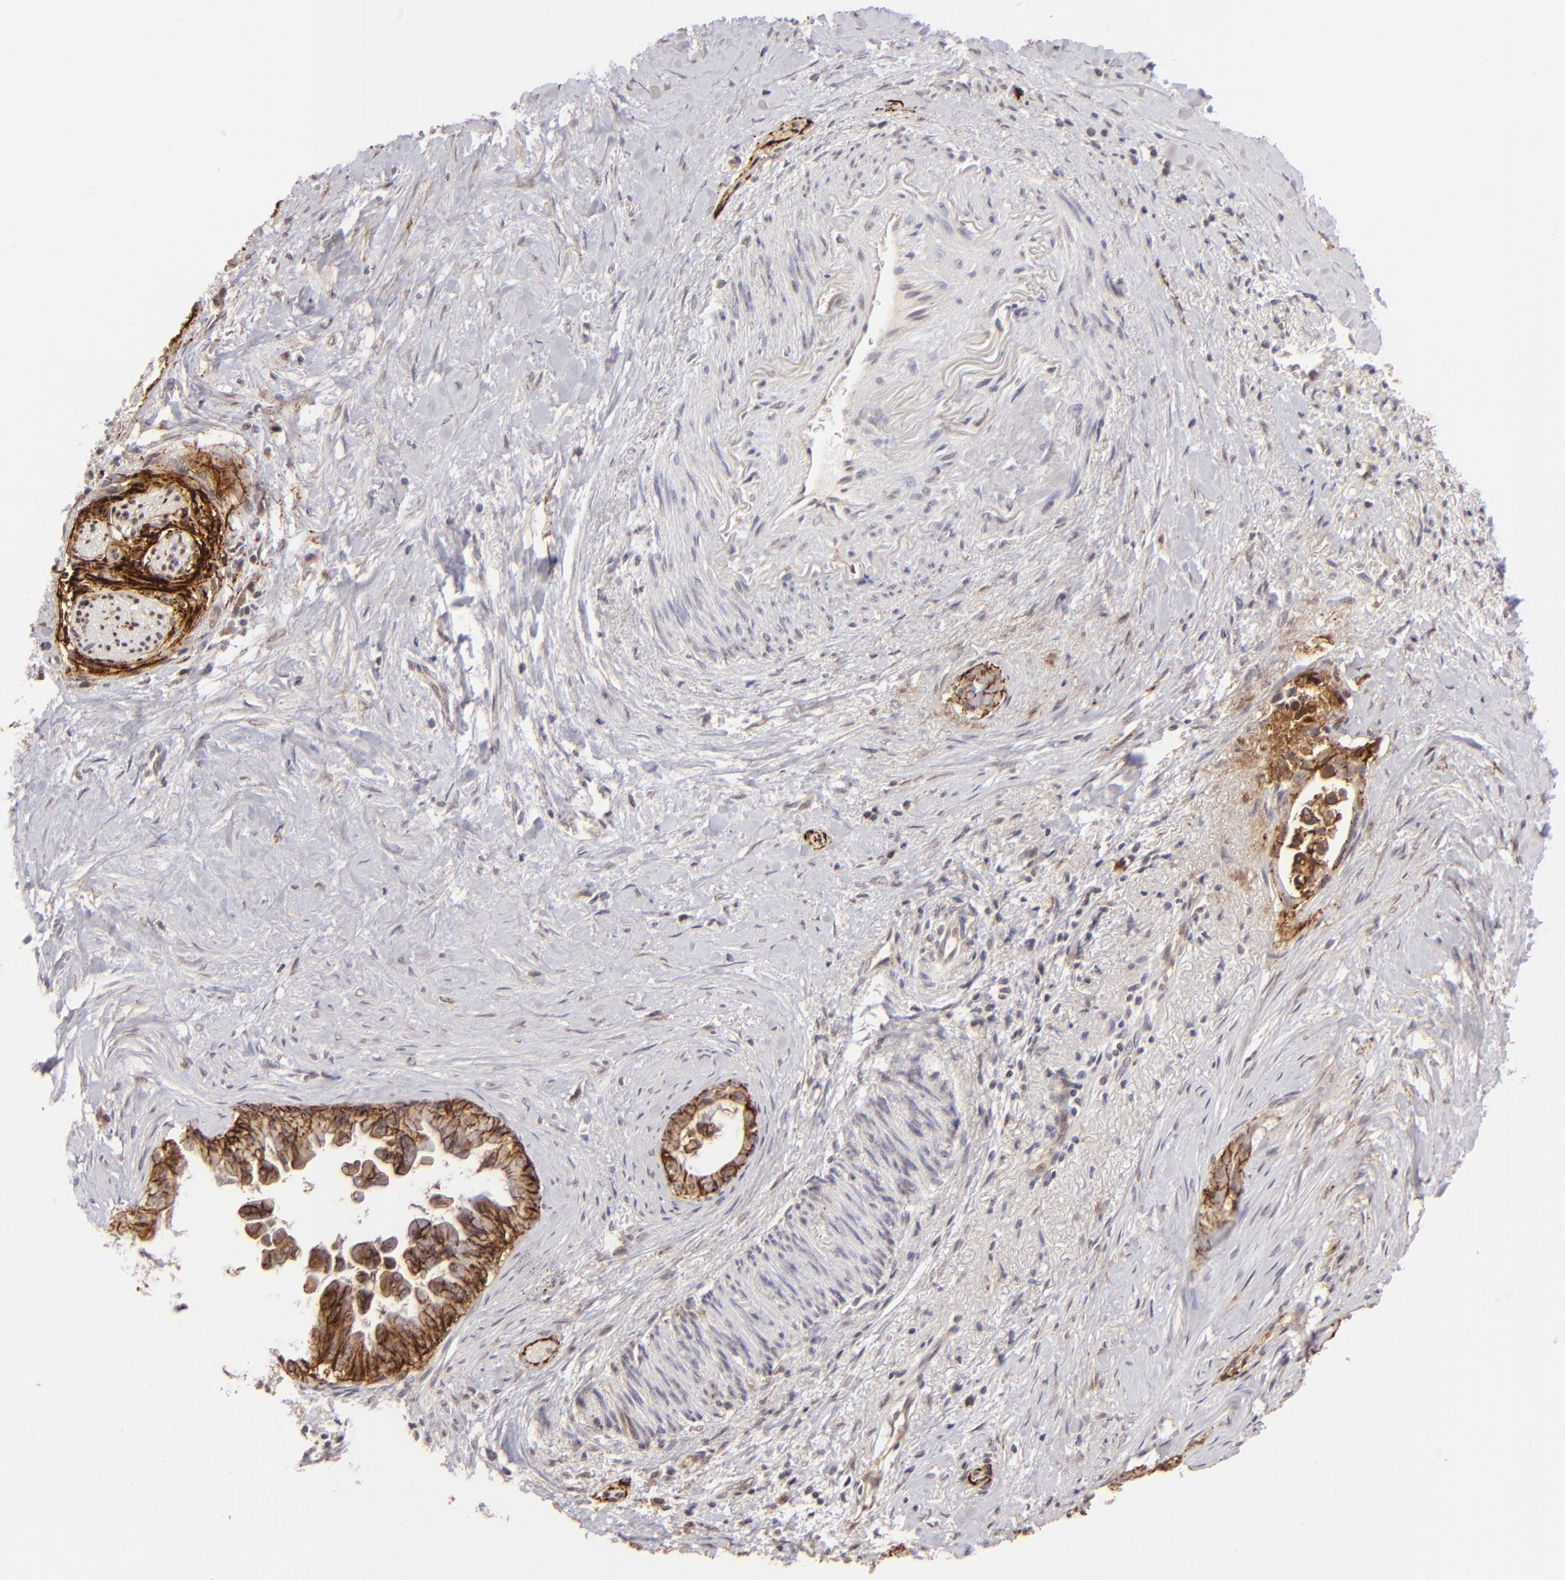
{"staining": {"intensity": "moderate", "quantity": ">75%", "location": "cytoplasmic/membranous"}, "tissue": "pancreatic cancer", "cell_type": "Tumor cells", "image_type": "cancer", "snomed": [{"axis": "morphology", "description": "Adenocarcinoma, NOS"}, {"axis": "topography", "description": "Pancreas"}], "caption": "Immunohistochemical staining of pancreatic cancer (adenocarcinoma) shows medium levels of moderate cytoplasmic/membranous staining in about >75% of tumor cells. (Brightfield microscopy of DAB IHC at high magnification).", "gene": "CLDN1", "patient": {"sex": "male", "age": 59}}